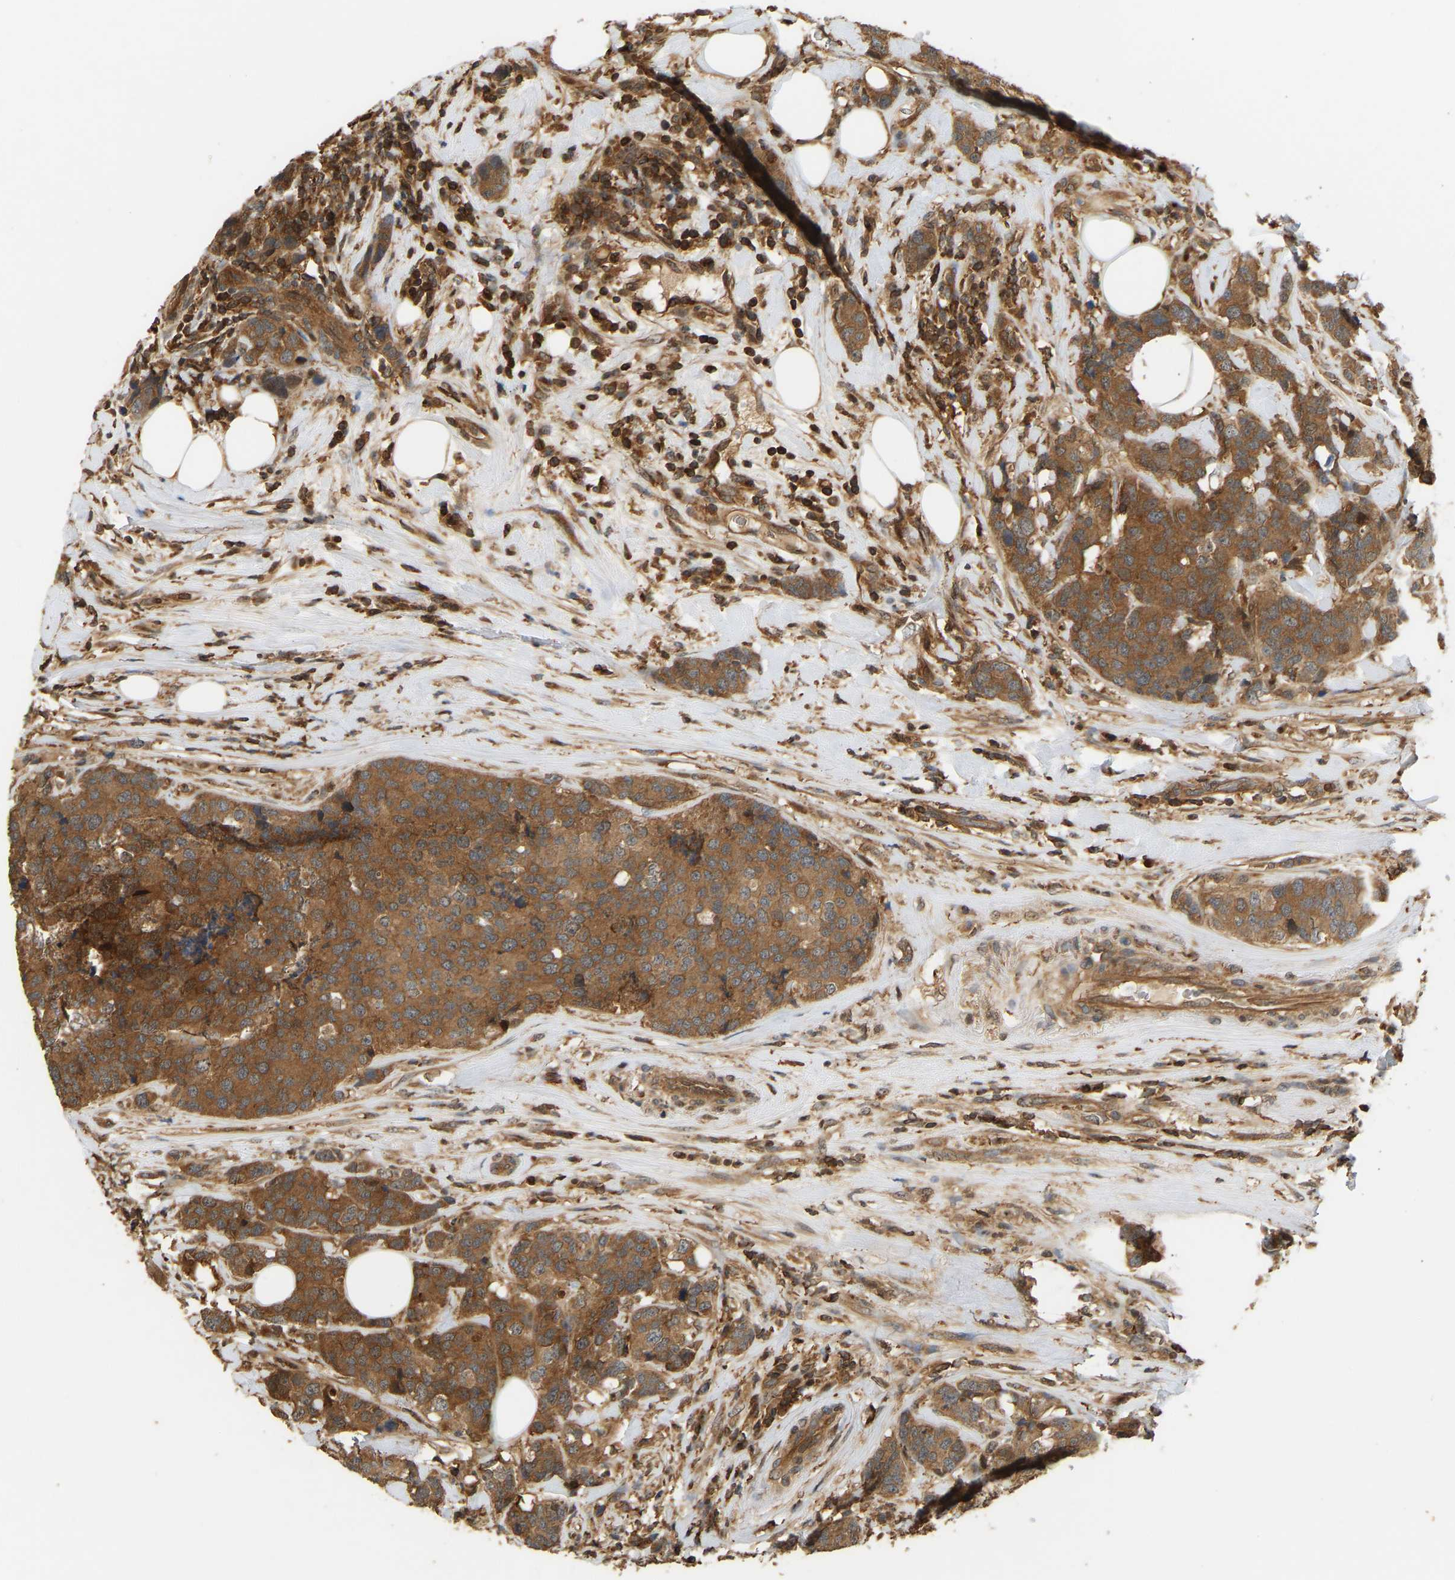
{"staining": {"intensity": "strong", "quantity": ">75%", "location": "cytoplasmic/membranous"}, "tissue": "breast cancer", "cell_type": "Tumor cells", "image_type": "cancer", "snomed": [{"axis": "morphology", "description": "Lobular carcinoma"}, {"axis": "topography", "description": "Breast"}], "caption": "Breast lobular carcinoma stained with IHC shows strong cytoplasmic/membranous expression in approximately >75% of tumor cells.", "gene": "GOPC", "patient": {"sex": "female", "age": 59}}